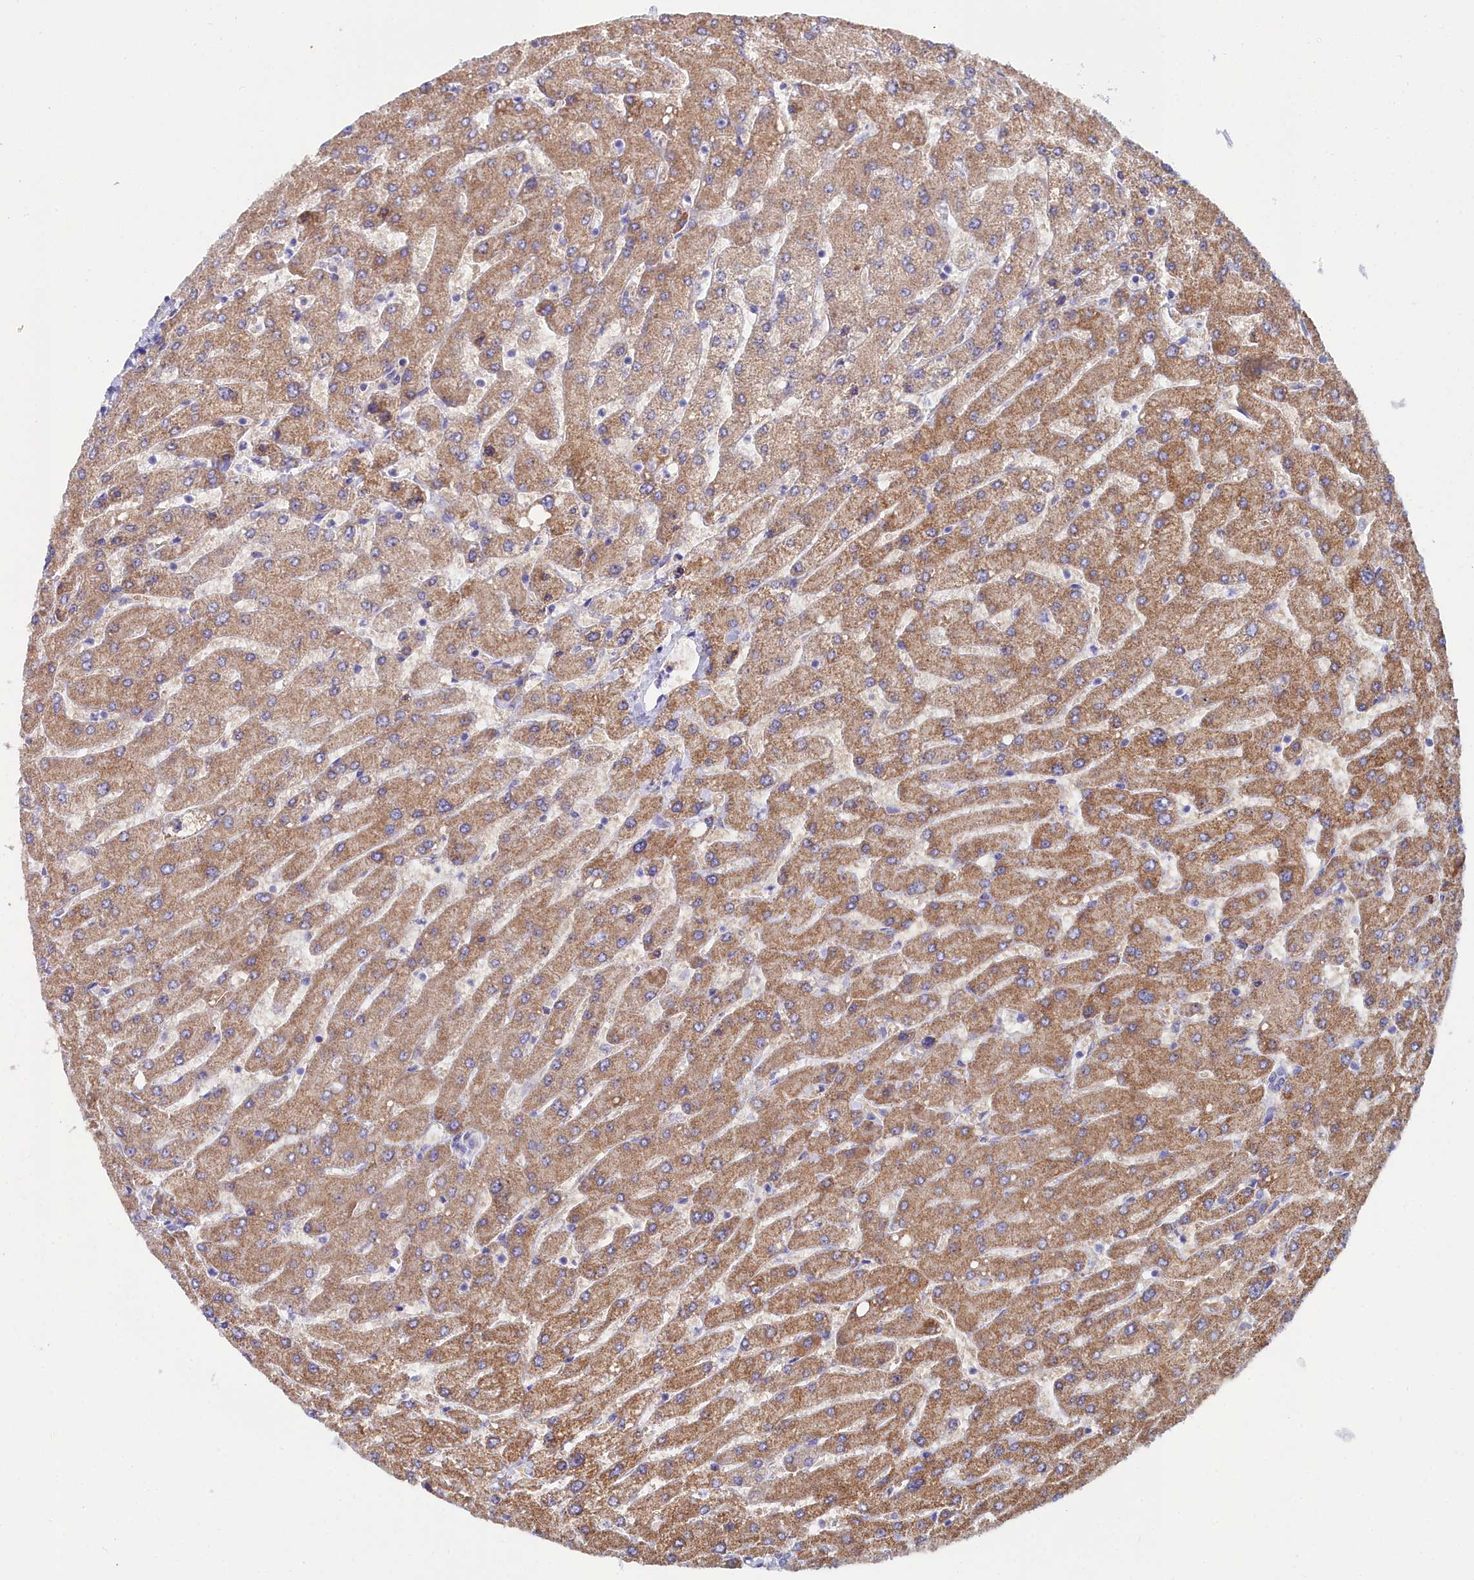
{"staining": {"intensity": "negative", "quantity": "none", "location": "none"}, "tissue": "liver", "cell_type": "Cholangiocytes", "image_type": "normal", "snomed": [{"axis": "morphology", "description": "Normal tissue, NOS"}, {"axis": "topography", "description": "Liver"}], "caption": "Immunohistochemistry of benign liver displays no expression in cholangiocytes.", "gene": "SLC49A3", "patient": {"sex": "male", "age": 55}}